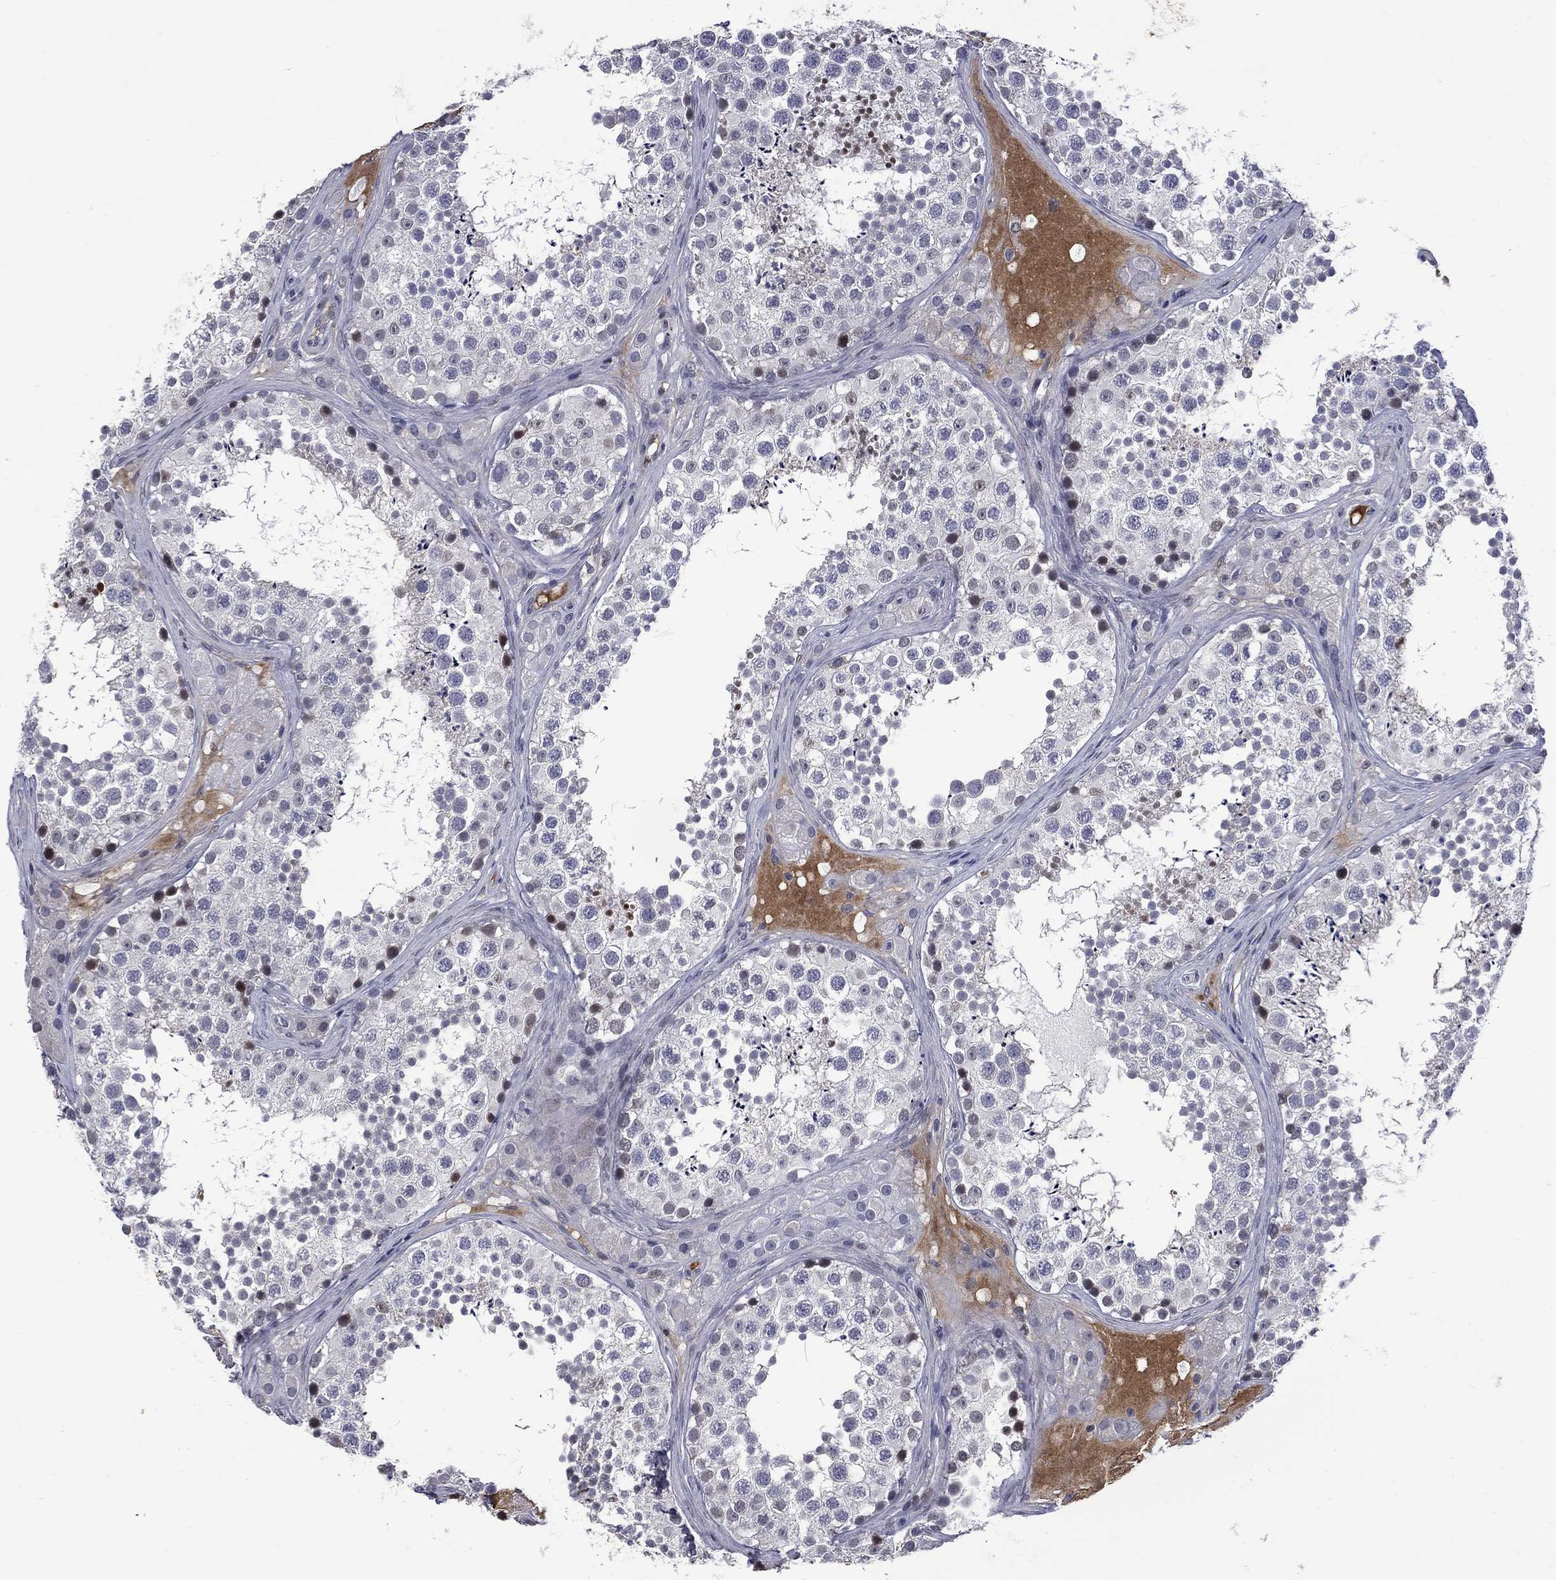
{"staining": {"intensity": "moderate", "quantity": "<25%", "location": "nuclear"}, "tissue": "testis", "cell_type": "Cells in seminiferous ducts", "image_type": "normal", "snomed": [{"axis": "morphology", "description": "Normal tissue, NOS"}, {"axis": "topography", "description": "Testis"}], "caption": "Testis stained with DAB IHC reveals low levels of moderate nuclear expression in approximately <25% of cells in seminiferous ducts. (DAB (3,3'-diaminobenzidine) = brown stain, brightfield microscopy at high magnification).", "gene": "FGG", "patient": {"sex": "male", "age": 41}}